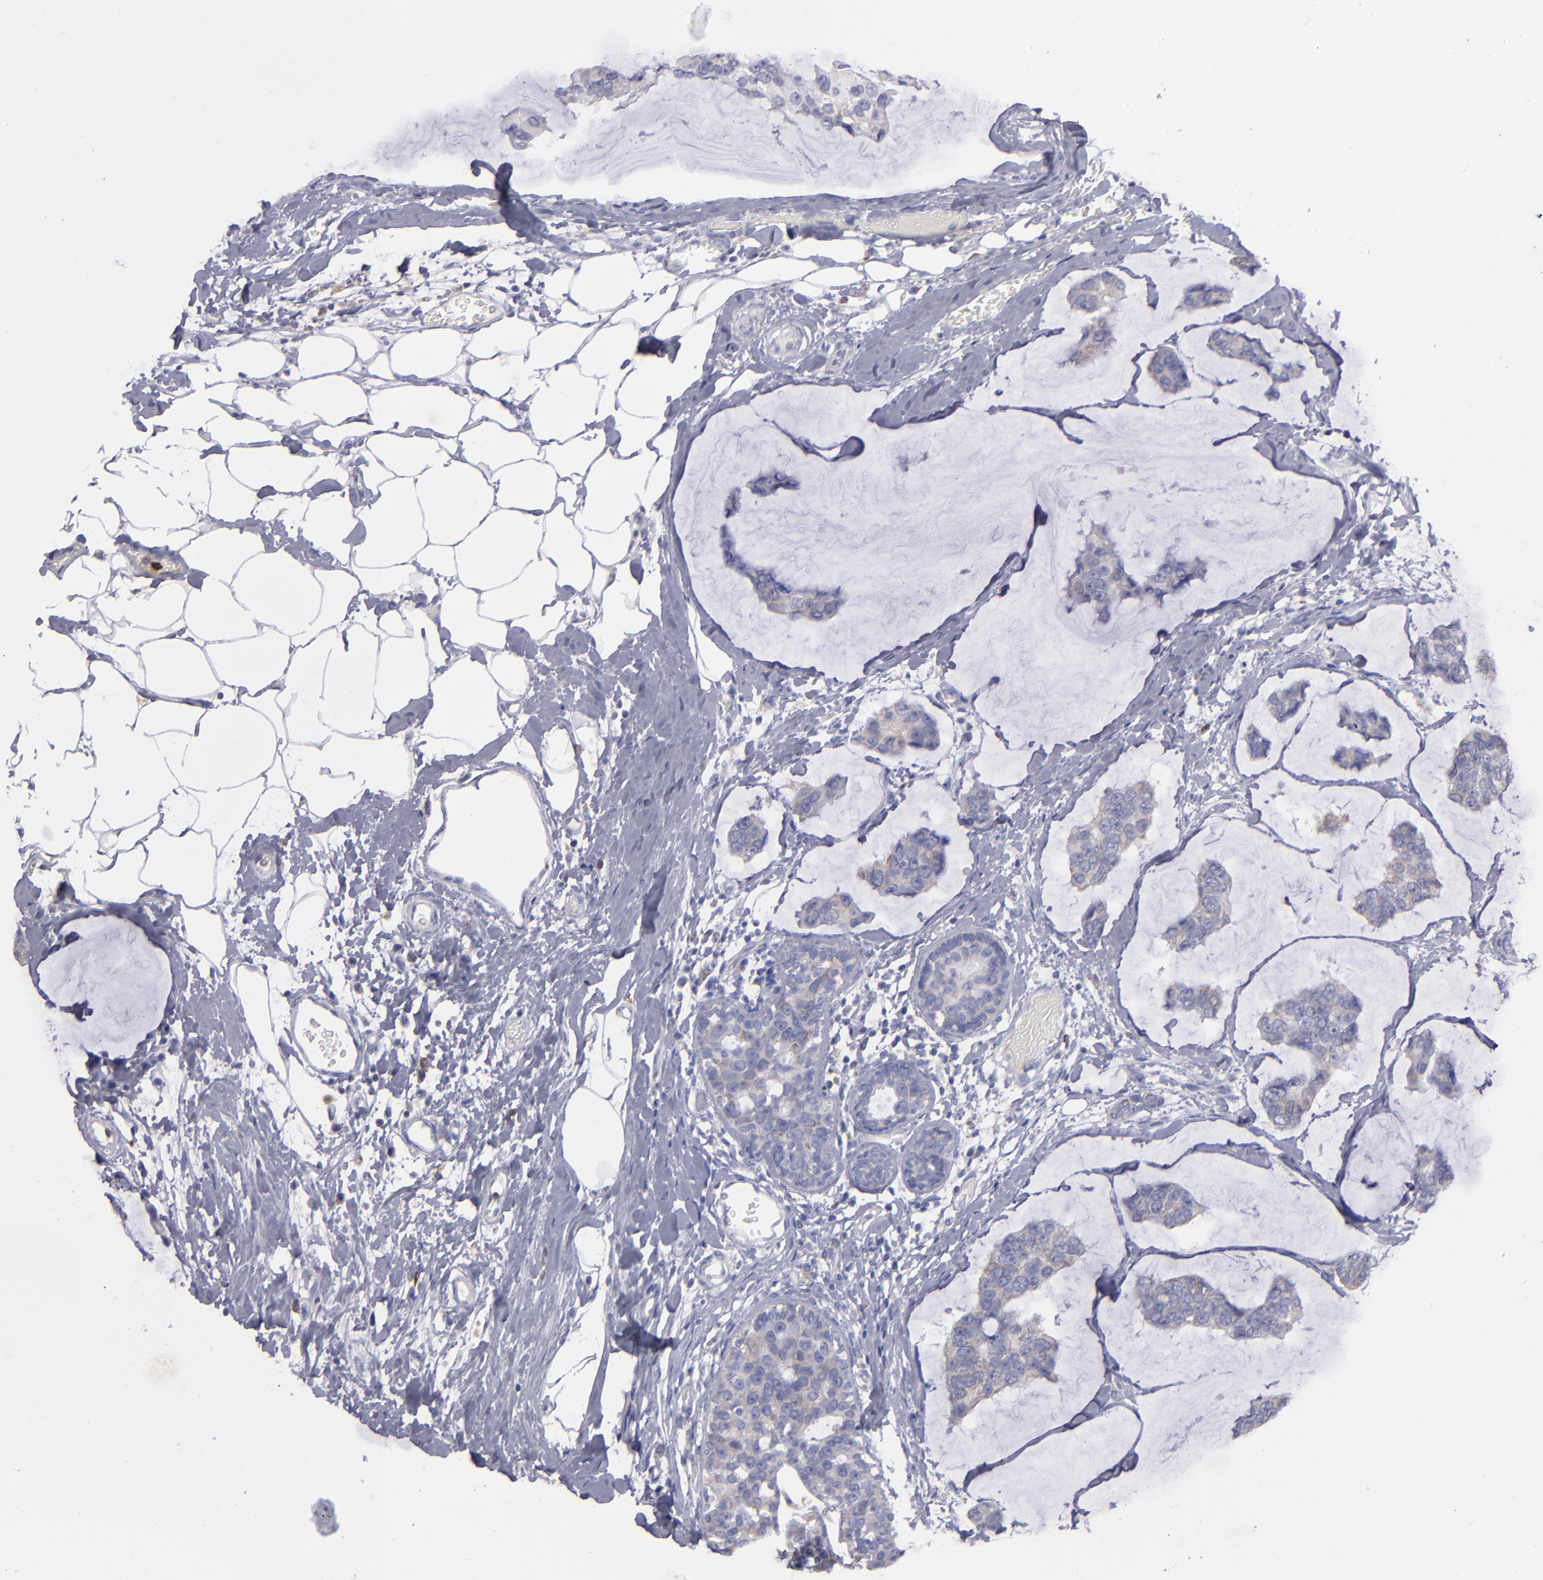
{"staining": {"intensity": "weak", "quantity": ">75%", "location": "cytoplasmic/membranous"}, "tissue": "breast cancer", "cell_type": "Tumor cells", "image_type": "cancer", "snomed": [{"axis": "morphology", "description": "Normal tissue, NOS"}, {"axis": "morphology", "description": "Duct carcinoma"}, {"axis": "topography", "description": "Breast"}], "caption": "There is low levels of weak cytoplasmic/membranous expression in tumor cells of infiltrating ductal carcinoma (breast), as demonstrated by immunohistochemical staining (brown color).", "gene": "FGR", "patient": {"sex": "female", "age": 50}}